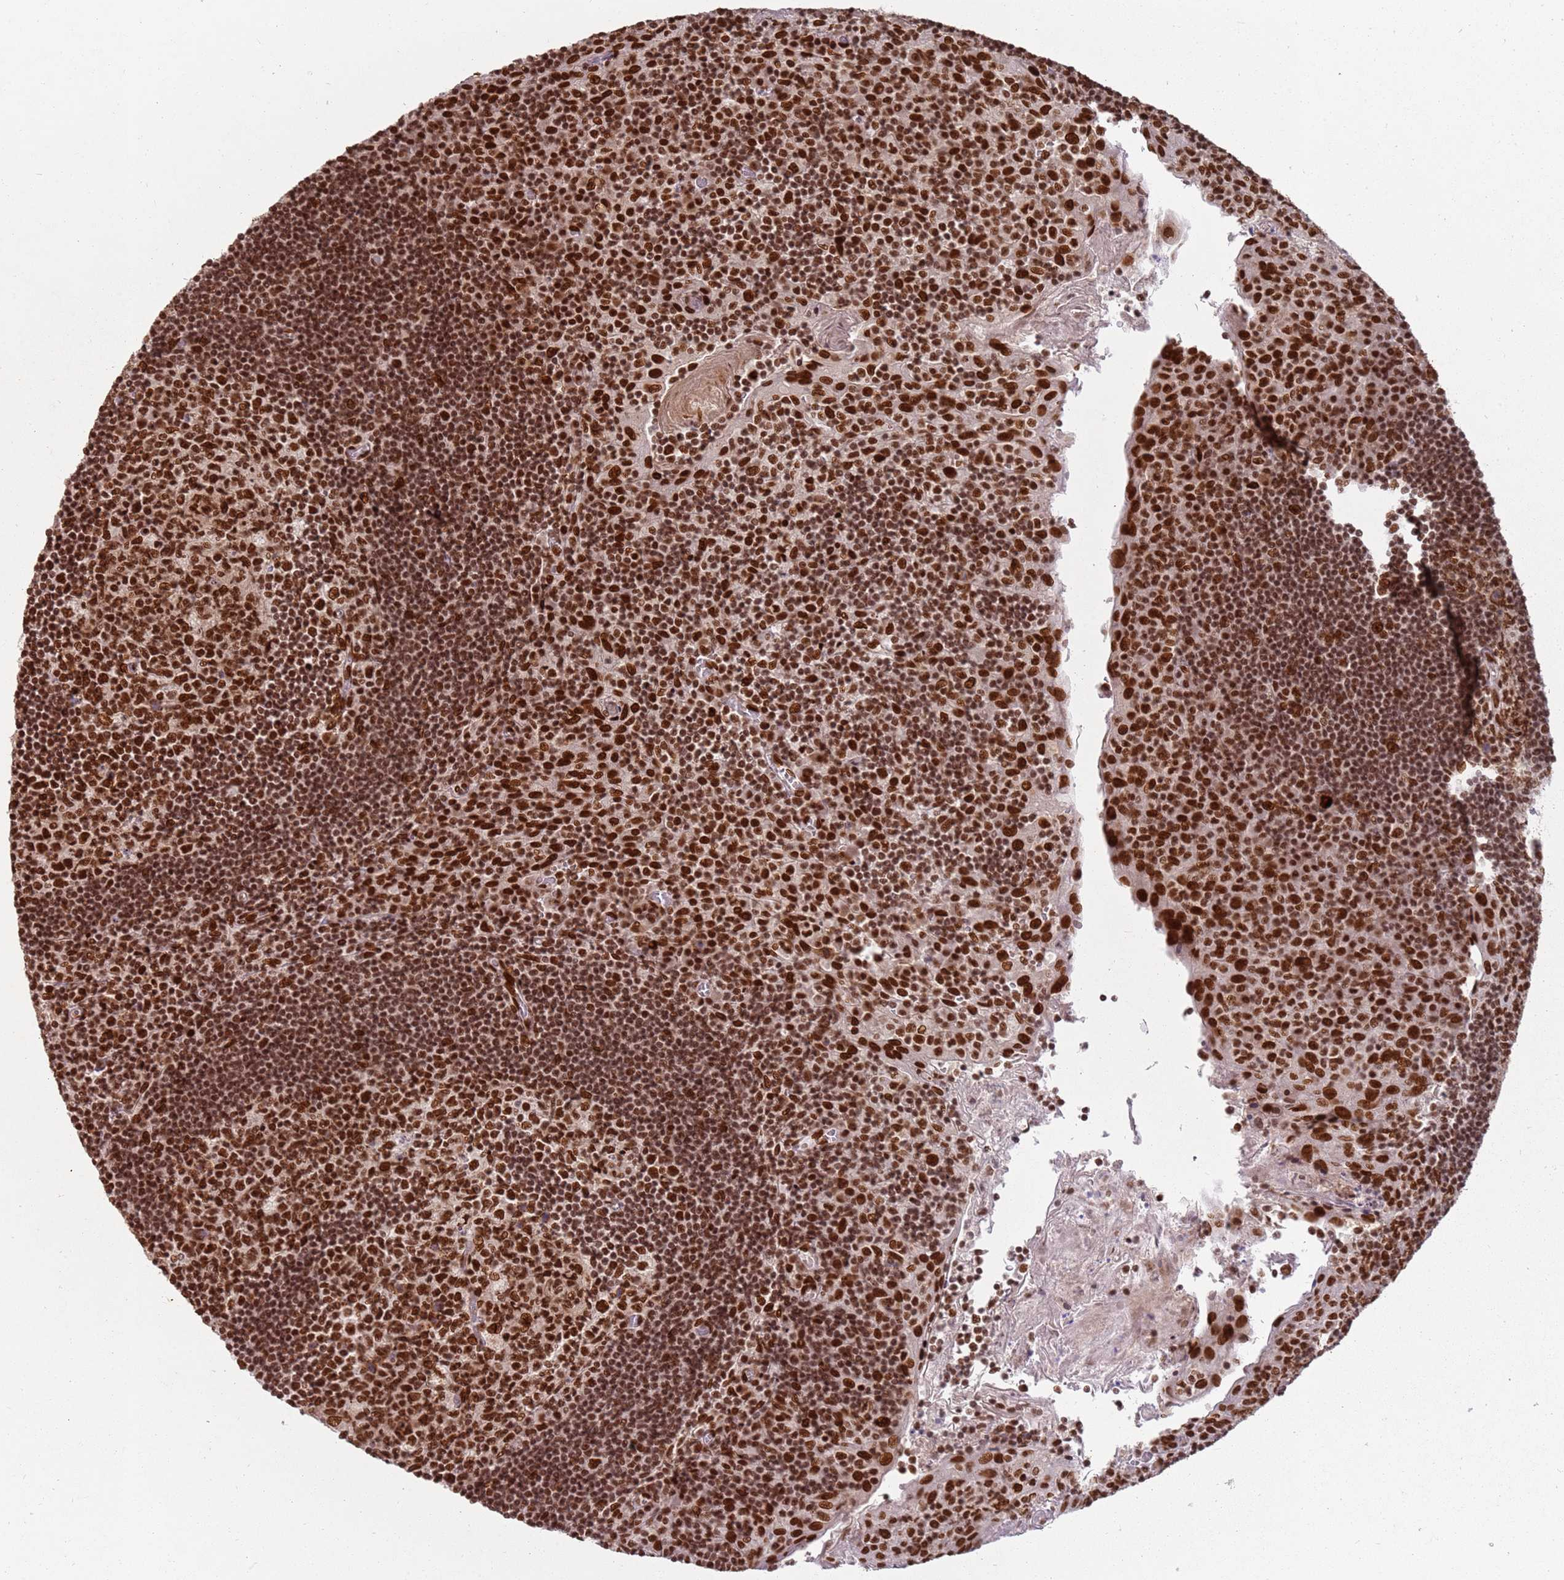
{"staining": {"intensity": "strong", "quantity": ">75%", "location": "nuclear"}, "tissue": "tonsil", "cell_type": "Germinal center cells", "image_type": "normal", "snomed": [{"axis": "morphology", "description": "Normal tissue, NOS"}, {"axis": "topography", "description": "Tonsil"}], "caption": "Normal tonsil was stained to show a protein in brown. There is high levels of strong nuclear staining in approximately >75% of germinal center cells.", "gene": "TENT4A", "patient": {"sex": "male", "age": 17}}